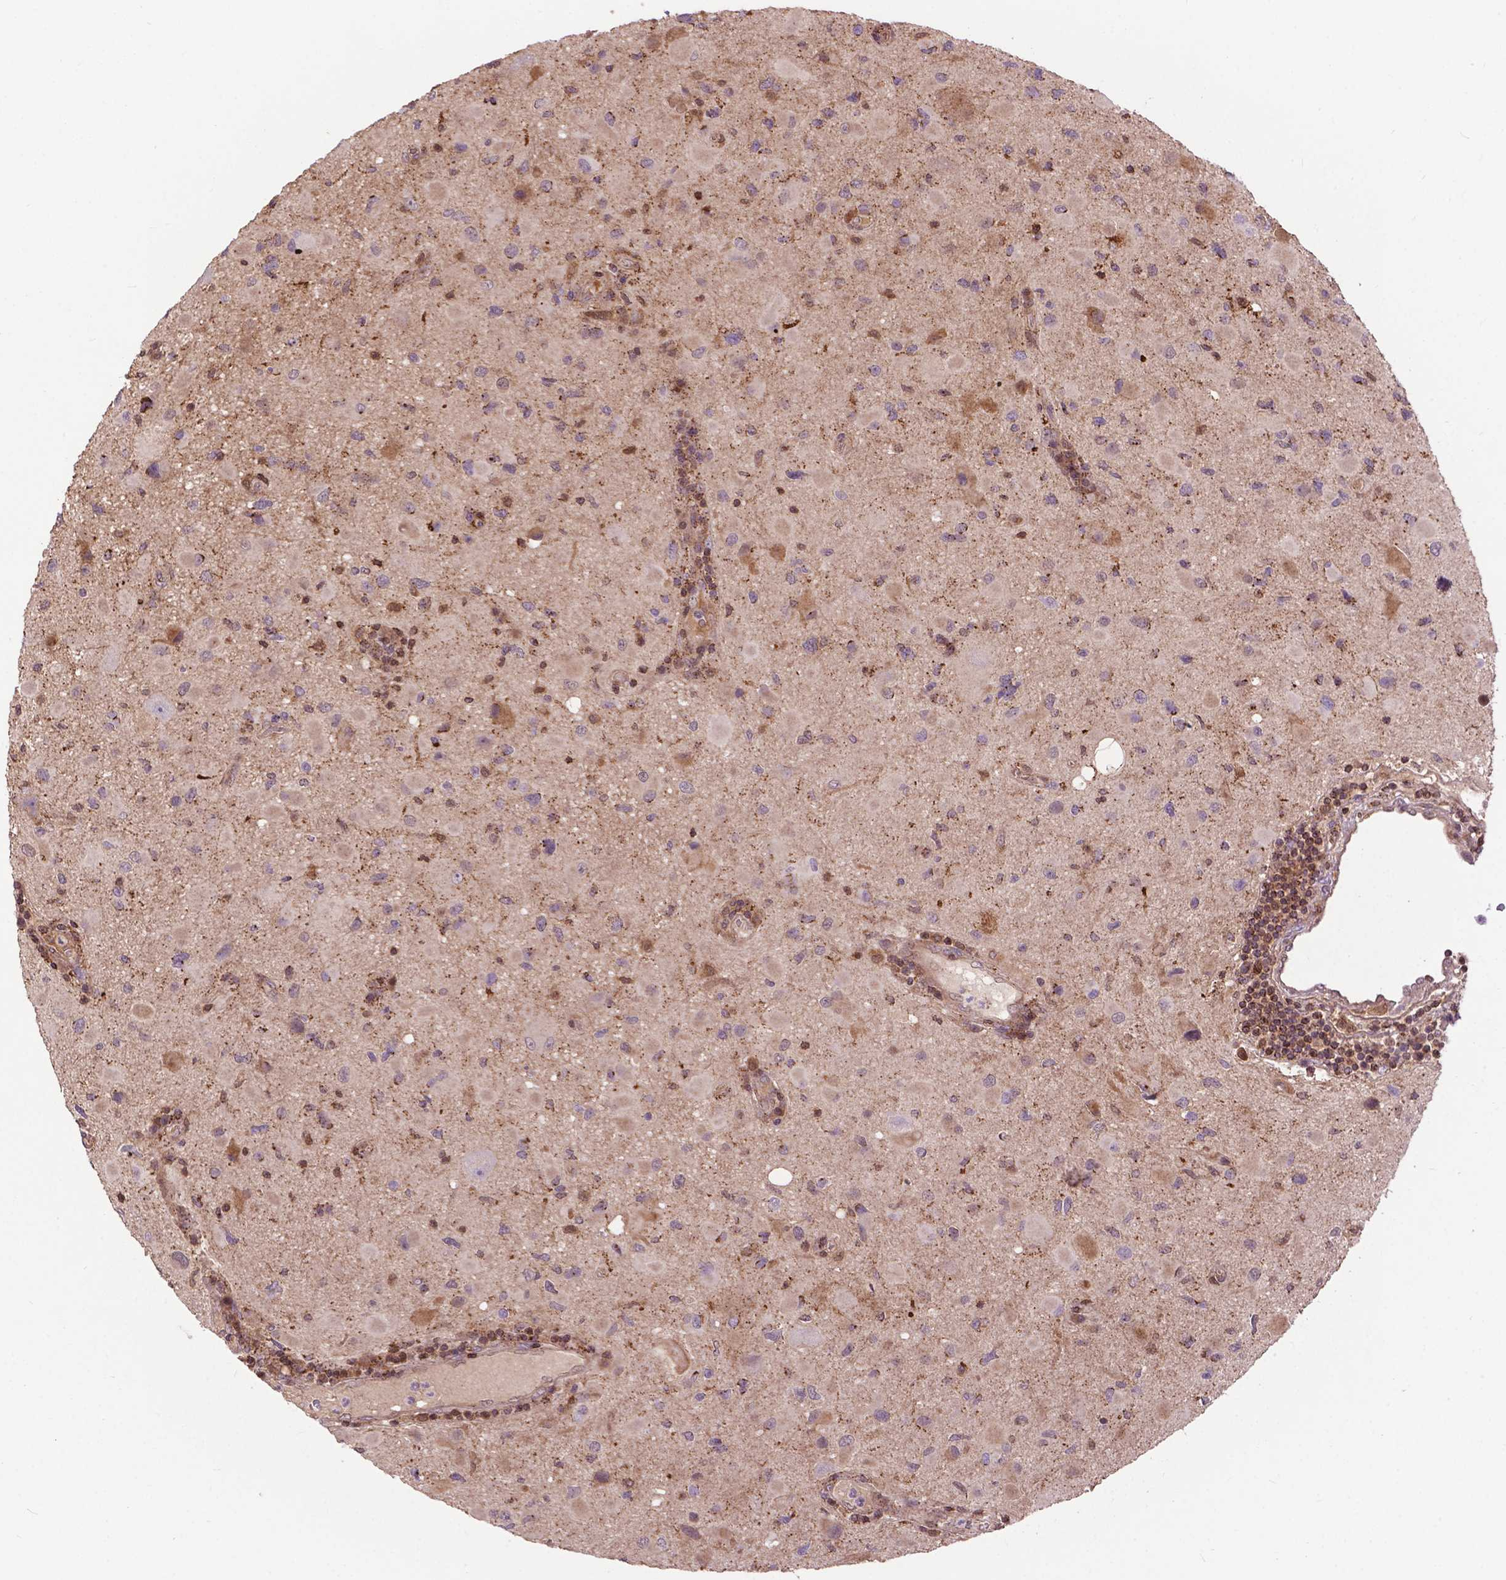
{"staining": {"intensity": "weak", "quantity": "<25%", "location": "cytoplasmic/membranous"}, "tissue": "glioma", "cell_type": "Tumor cells", "image_type": "cancer", "snomed": [{"axis": "morphology", "description": "Glioma, malignant, Low grade"}, {"axis": "topography", "description": "Brain"}], "caption": "This micrograph is of glioma stained with immunohistochemistry to label a protein in brown with the nuclei are counter-stained blue. There is no positivity in tumor cells.", "gene": "CHMP4A", "patient": {"sex": "female", "age": 32}}